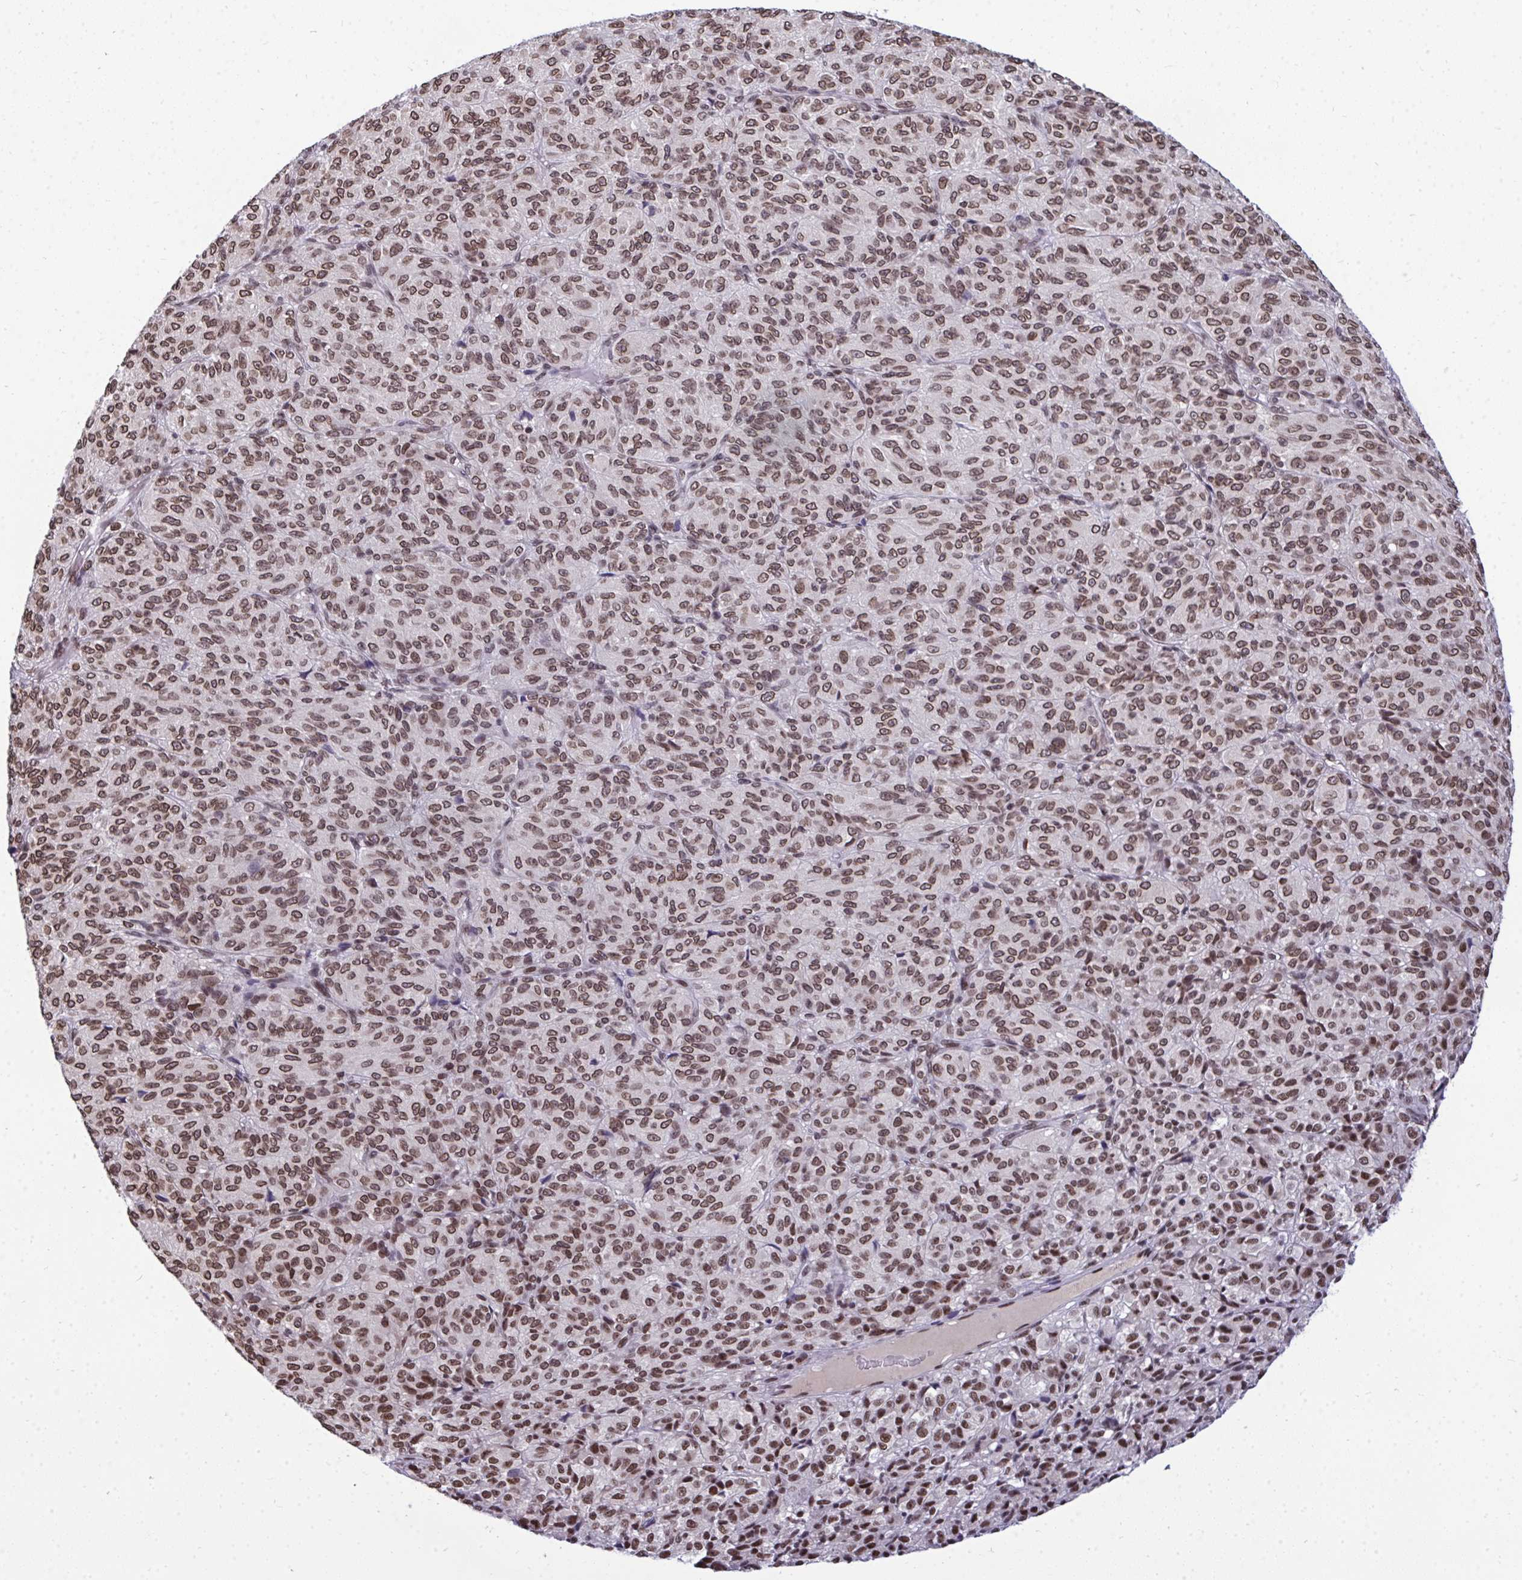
{"staining": {"intensity": "moderate", "quantity": ">75%", "location": "nuclear"}, "tissue": "melanoma", "cell_type": "Tumor cells", "image_type": "cancer", "snomed": [{"axis": "morphology", "description": "Malignant melanoma, Metastatic site"}, {"axis": "topography", "description": "Brain"}], "caption": "Moderate nuclear staining for a protein is seen in about >75% of tumor cells of melanoma using immunohistochemistry (IHC).", "gene": "JPT1", "patient": {"sex": "female", "age": 56}}